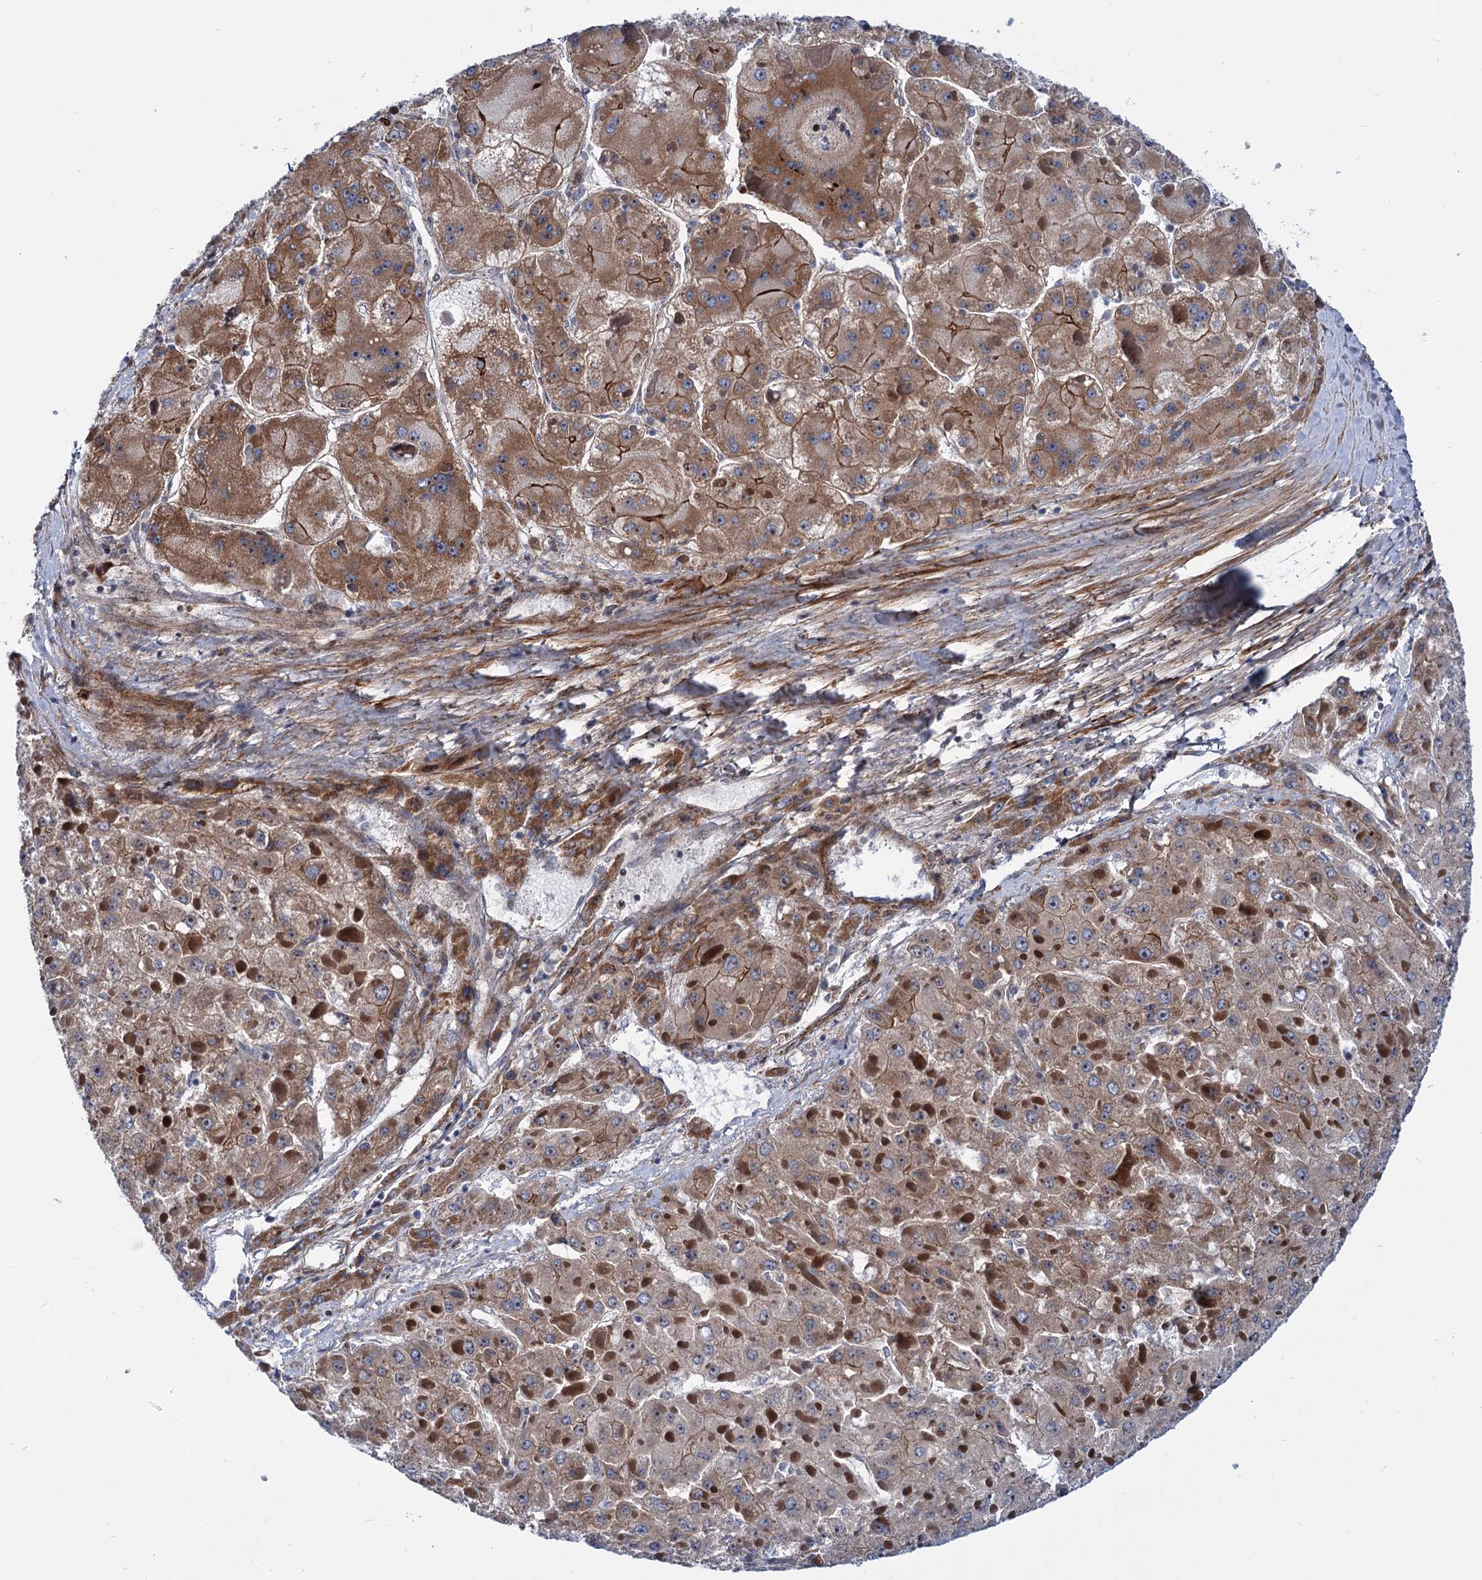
{"staining": {"intensity": "moderate", "quantity": ">75%", "location": "cytoplasmic/membranous"}, "tissue": "liver cancer", "cell_type": "Tumor cells", "image_type": "cancer", "snomed": [{"axis": "morphology", "description": "Carcinoma, Hepatocellular, NOS"}, {"axis": "topography", "description": "Liver"}], "caption": "High-power microscopy captured an immunohistochemistry (IHC) image of liver cancer (hepatocellular carcinoma), revealing moderate cytoplasmic/membranous expression in about >75% of tumor cells.", "gene": "THAP9", "patient": {"sex": "female", "age": 73}}